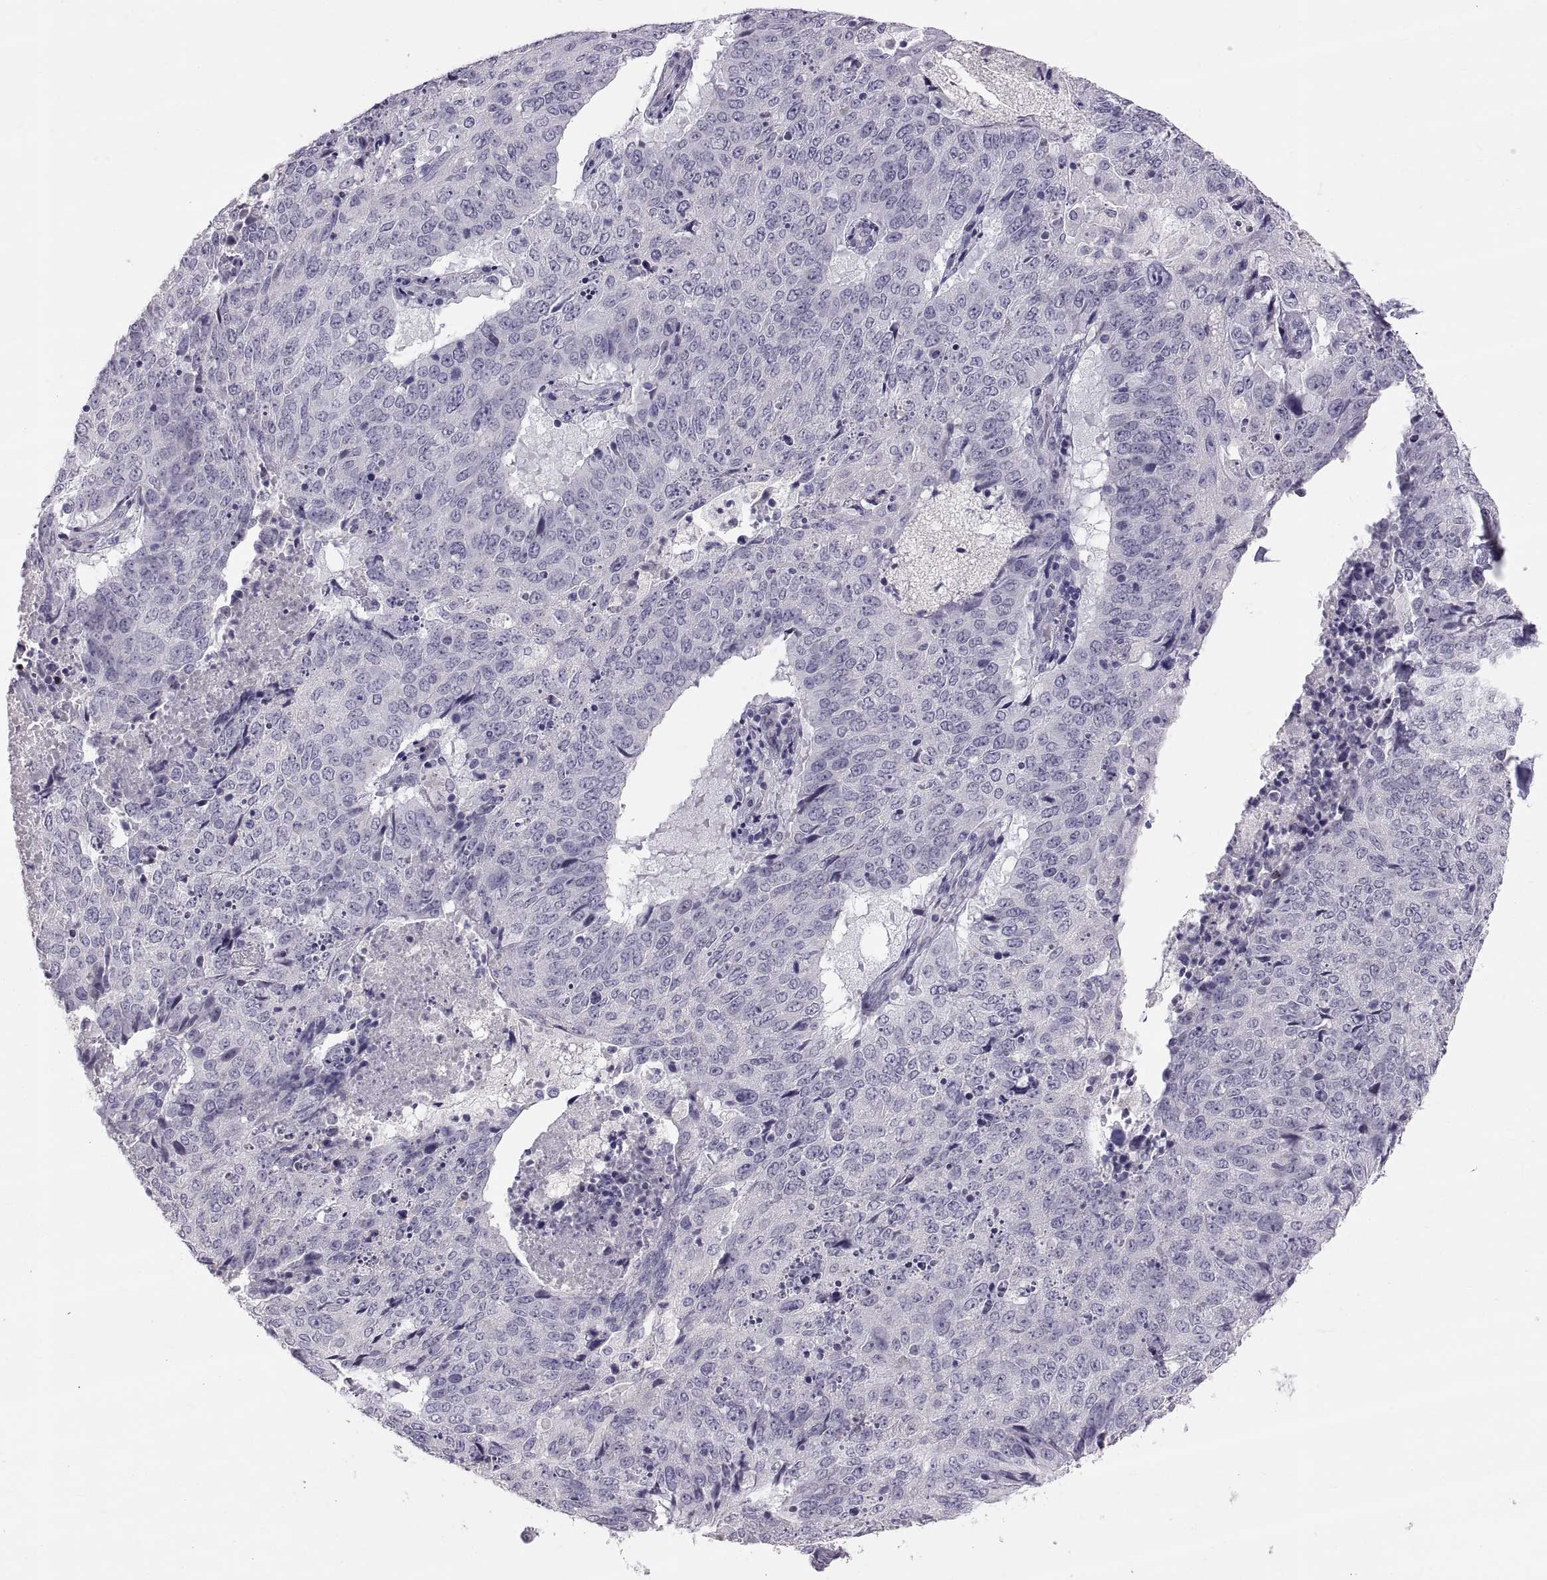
{"staining": {"intensity": "negative", "quantity": "none", "location": "none"}, "tissue": "lung cancer", "cell_type": "Tumor cells", "image_type": "cancer", "snomed": [{"axis": "morphology", "description": "Normal tissue, NOS"}, {"axis": "morphology", "description": "Squamous cell carcinoma, NOS"}, {"axis": "topography", "description": "Bronchus"}, {"axis": "topography", "description": "Lung"}], "caption": "Photomicrograph shows no protein positivity in tumor cells of squamous cell carcinoma (lung) tissue. The staining was performed using DAB to visualize the protein expression in brown, while the nuclei were stained in blue with hematoxylin (Magnification: 20x).", "gene": "PTN", "patient": {"sex": "male", "age": 64}}